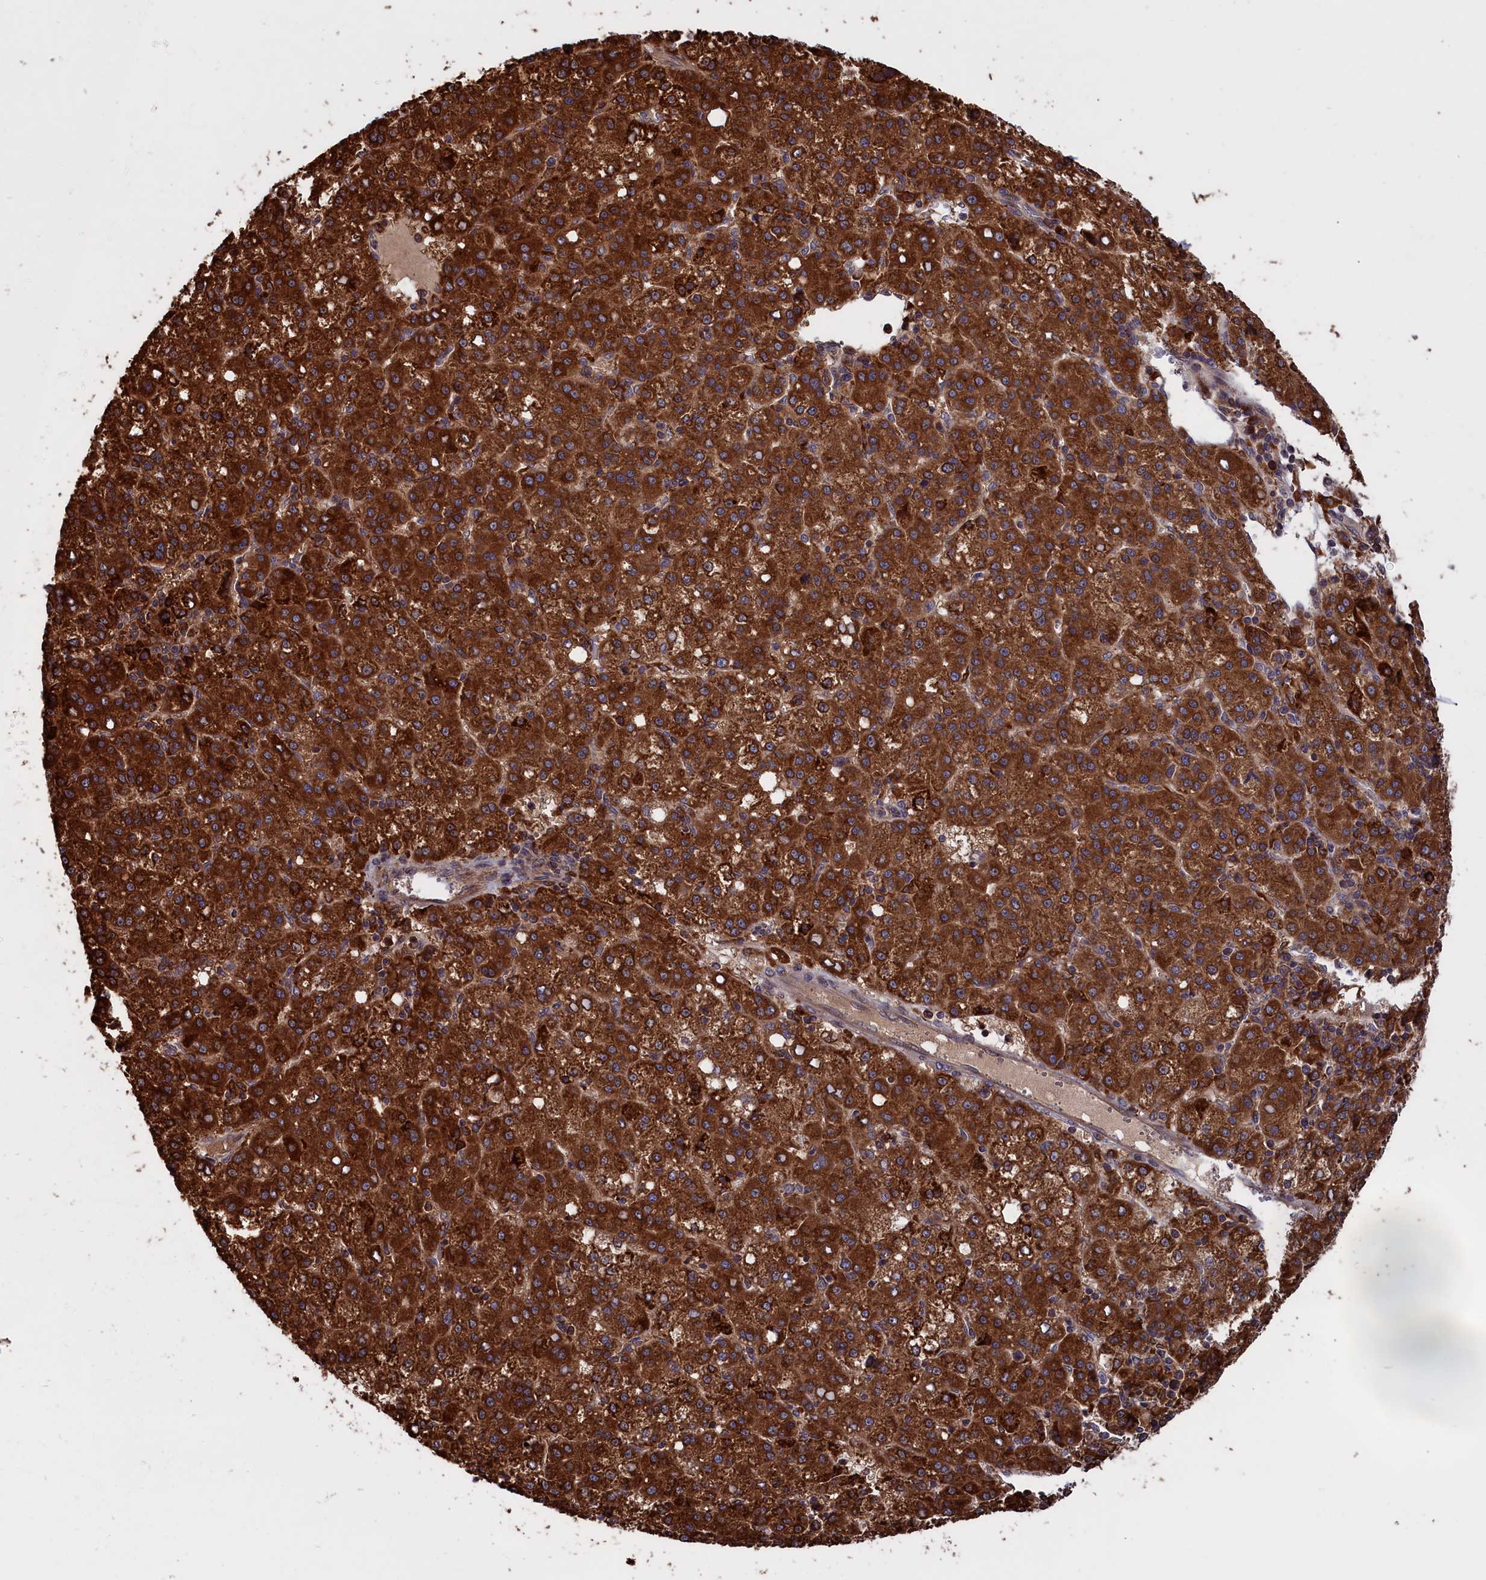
{"staining": {"intensity": "strong", "quantity": ">75%", "location": "cytoplasmic/membranous"}, "tissue": "liver cancer", "cell_type": "Tumor cells", "image_type": "cancer", "snomed": [{"axis": "morphology", "description": "Carcinoma, Hepatocellular, NOS"}, {"axis": "topography", "description": "Liver"}], "caption": "Strong cytoplasmic/membranous expression for a protein is present in about >75% of tumor cells of liver cancer using IHC.", "gene": "PLA2G4C", "patient": {"sex": "female", "age": 58}}